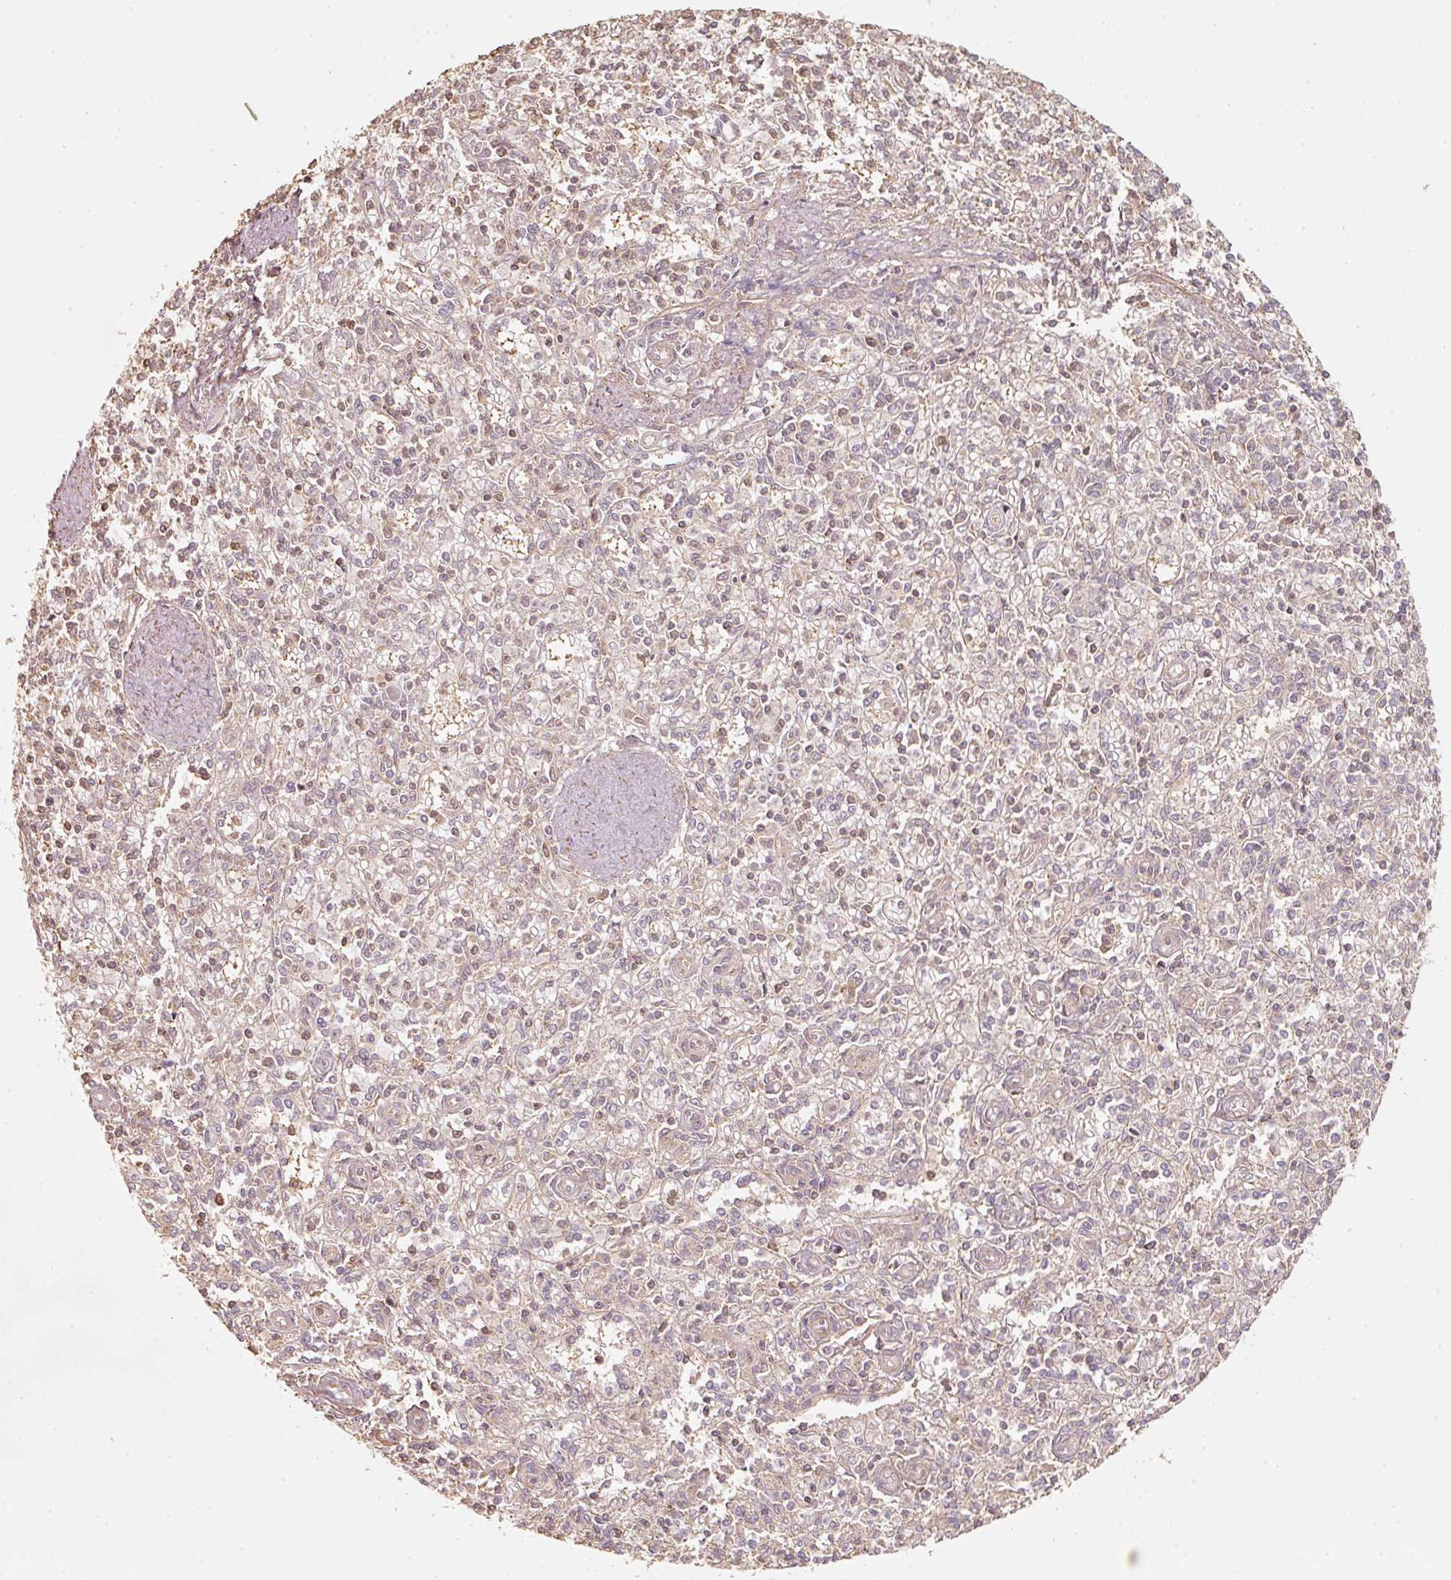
{"staining": {"intensity": "weak", "quantity": "<25%", "location": "nuclear"}, "tissue": "spleen", "cell_type": "Cells in red pulp", "image_type": "normal", "snomed": [{"axis": "morphology", "description": "Normal tissue, NOS"}, {"axis": "topography", "description": "Spleen"}], "caption": "DAB (3,3'-diaminobenzidine) immunohistochemical staining of benign human spleen displays no significant positivity in cells in red pulp.", "gene": "CEP95", "patient": {"sex": "female", "age": 70}}